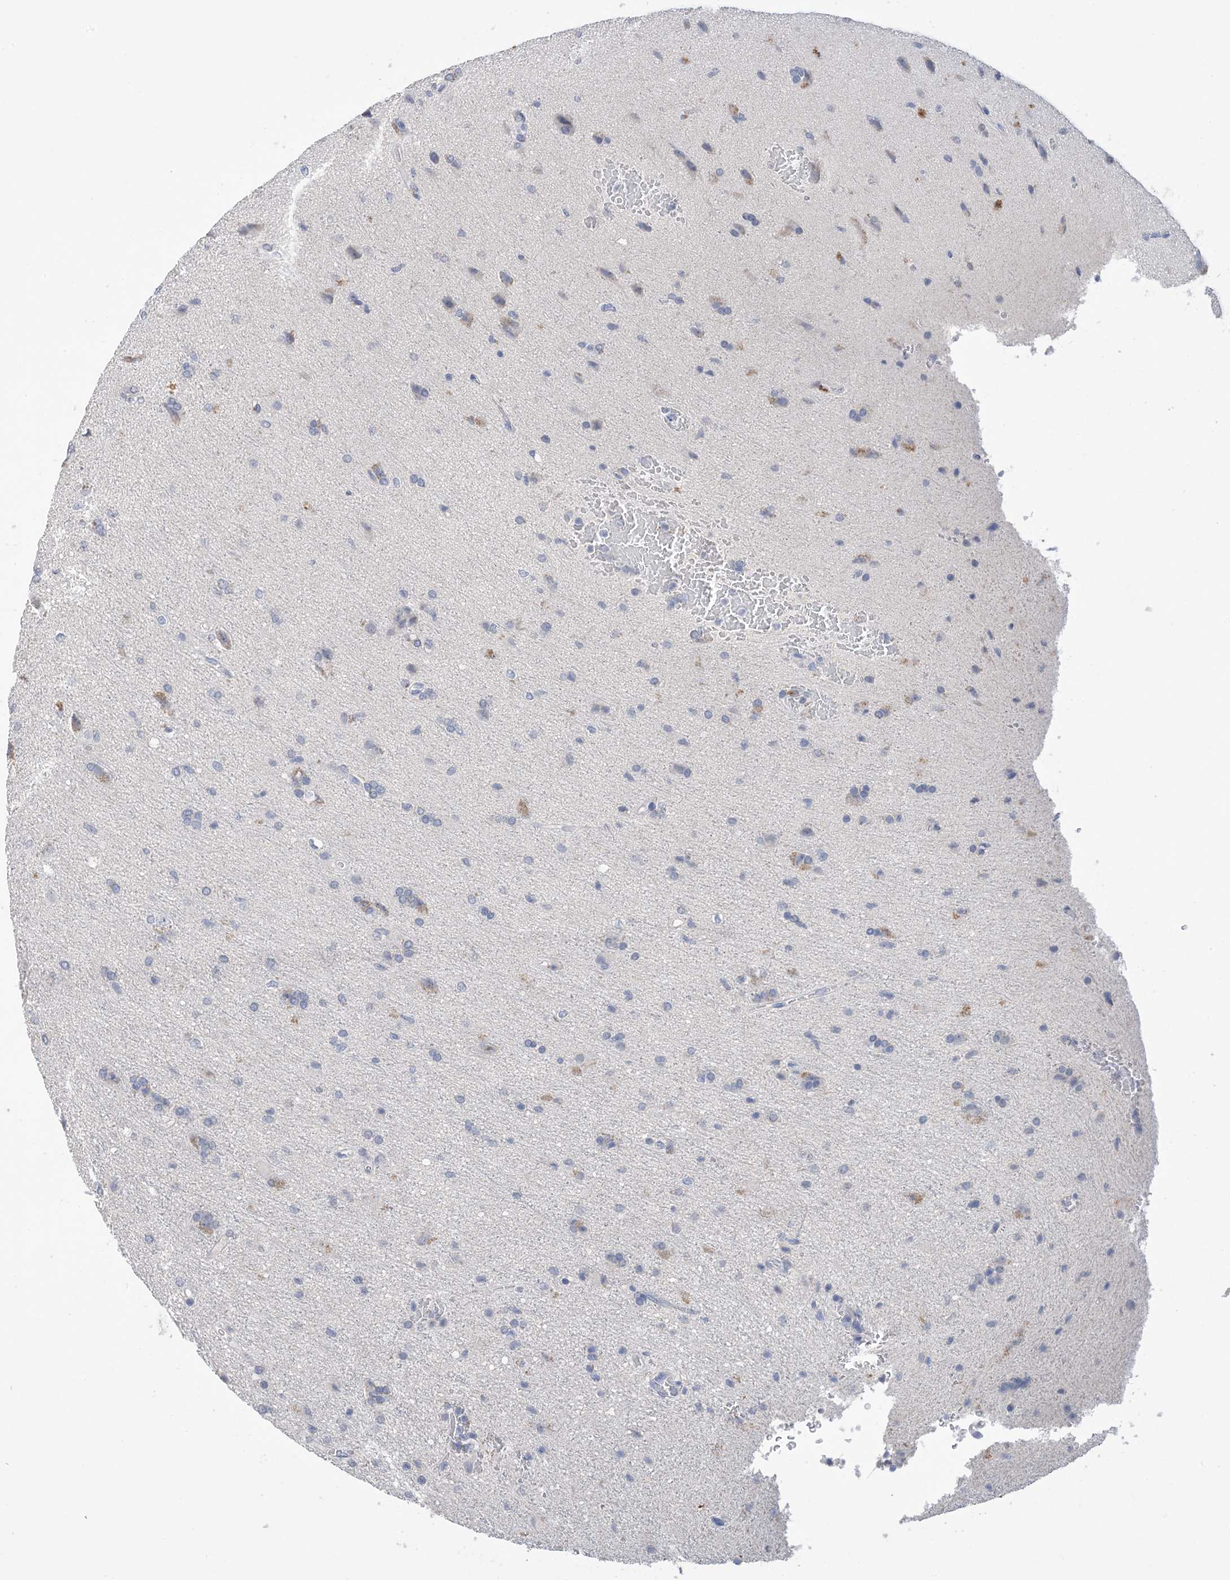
{"staining": {"intensity": "negative", "quantity": "none", "location": "none"}, "tissue": "glioma", "cell_type": "Tumor cells", "image_type": "cancer", "snomed": [{"axis": "morphology", "description": "Glioma, malignant, High grade"}, {"axis": "topography", "description": "Brain"}], "caption": "Immunohistochemical staining of glioma demonstrates no significant staining in tumor cells.", "gene": "DSC3", "patient": {"sex": "female", "age": 57}}